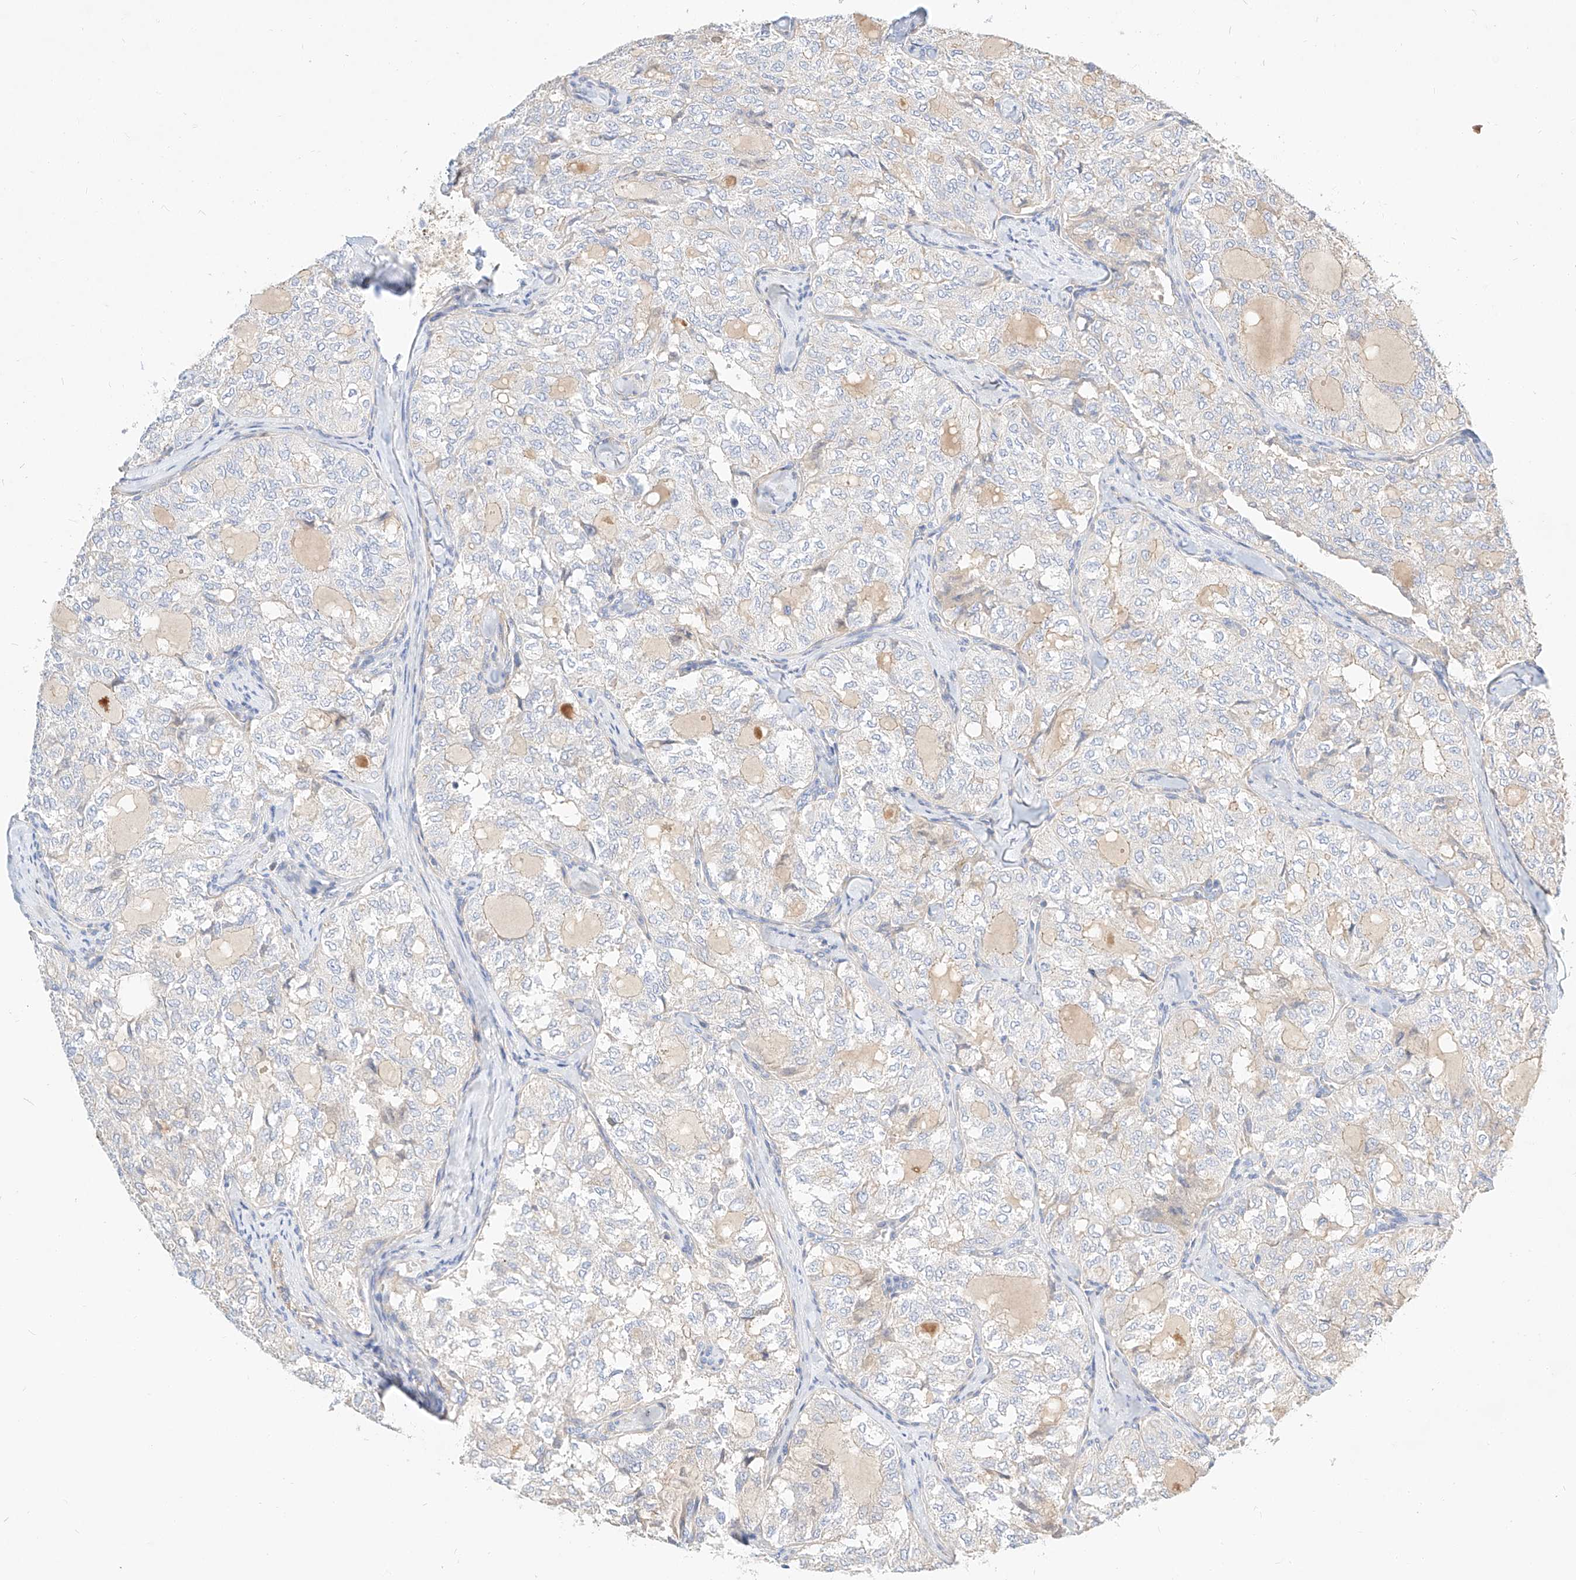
{"staining": {"intensity": "negative", "quantity": "none", "location": "none"}, "tissue": "thyroid cancer", "cell_type": "Tumor cells", "image_type": "cancer", "snomed": [{"axis": "morphology", "description": "Follicular adenoma carcinoma, NOS"}, {"axis": "topography", "description": "Thyroid gland"}], "caption": "This is an immunohistochemistry image of thyroid cancer (follicular adenoma carcinoma). There is no staining in tumor cells.", "gene": "KCNH5", "patient": {"sex": "male", "age": 75}}